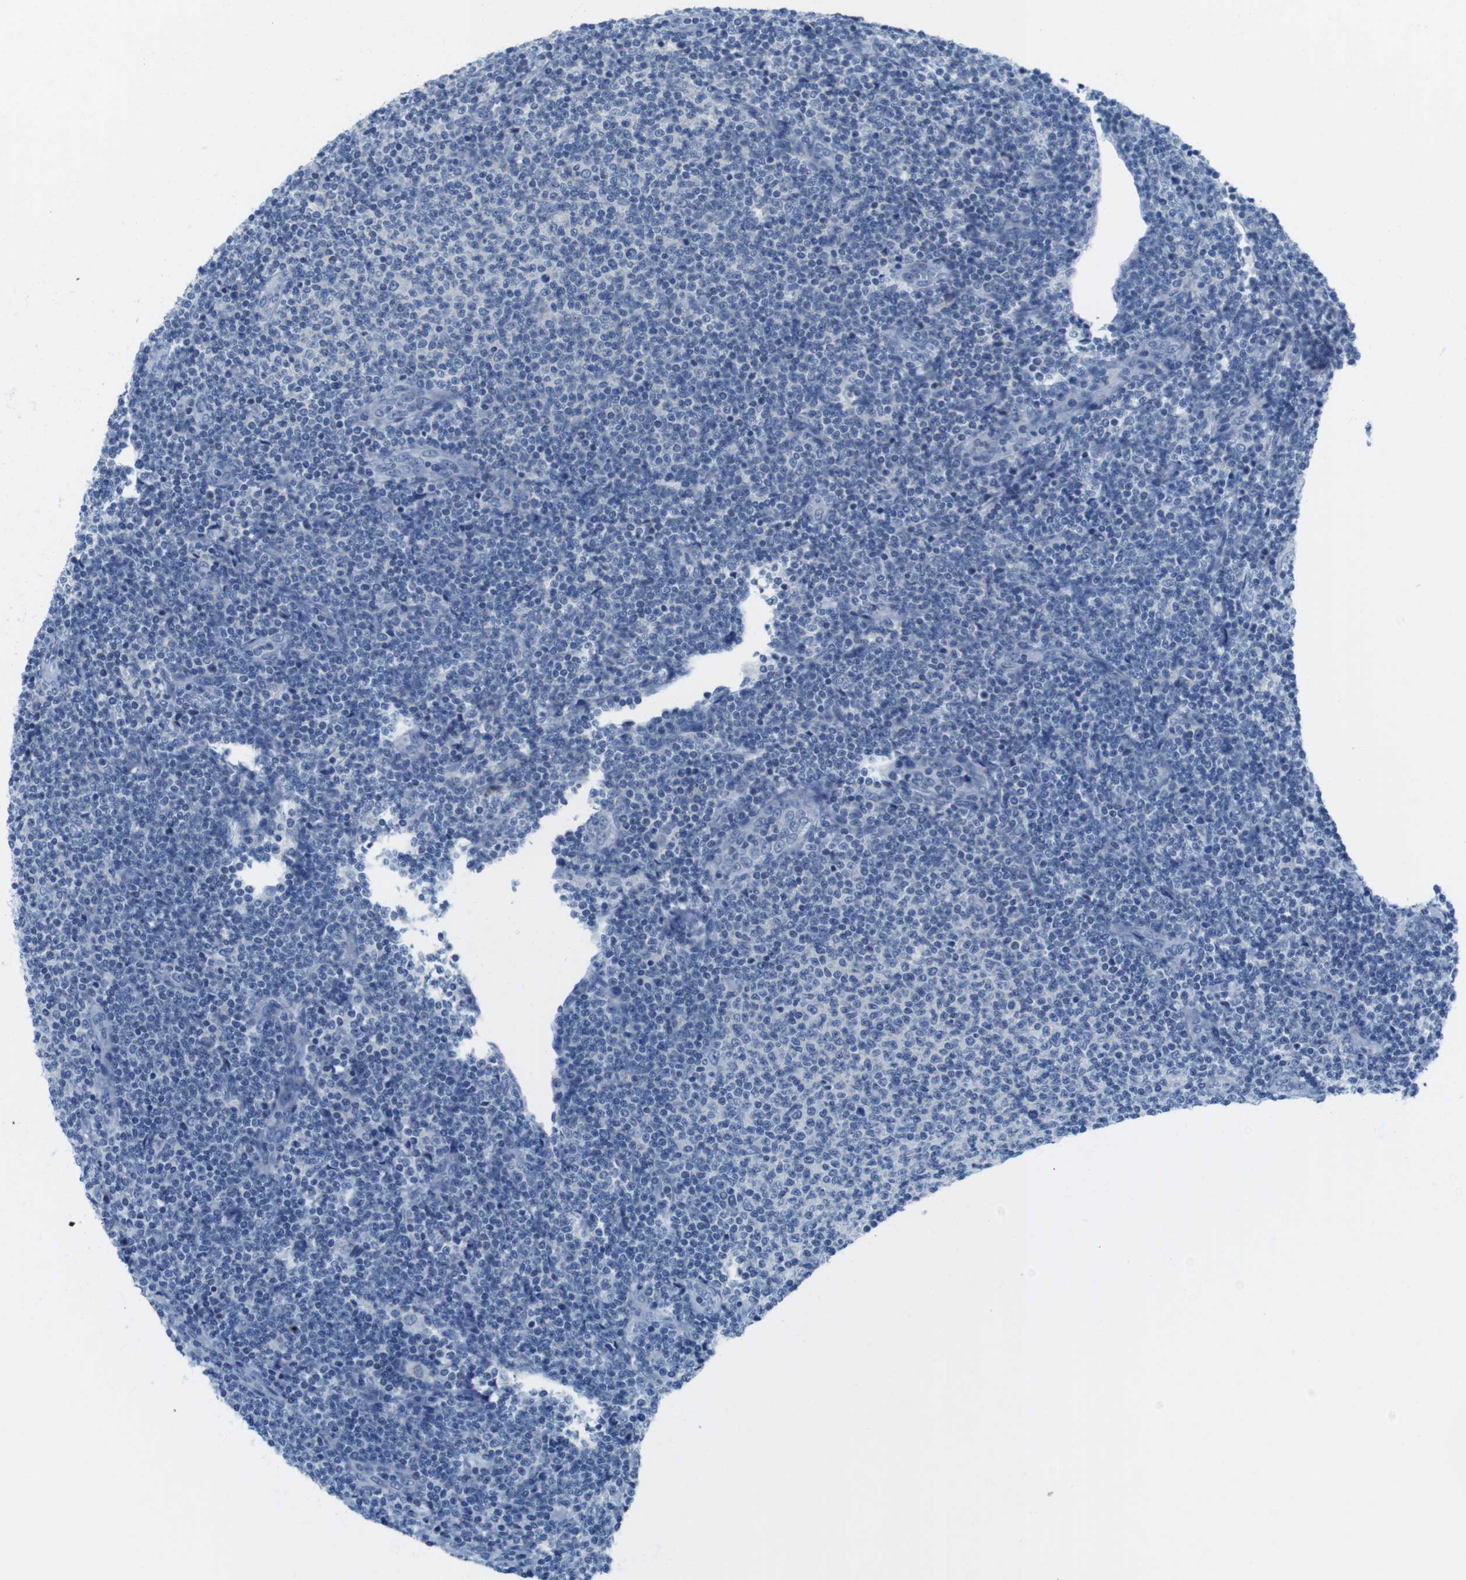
{"staining": {"intensity": "negative", "quantity": "none", "location": "none"}, "tissue": "lymphoma", "cell_type": "Tumor cells", "image_type": "cancer", "snomed": [{"axis": "morphology", "description": "Malignant lymphoma, non-Hodgkin's type, Low grade"}, {"axis": "topography", "description": "Lymph node"}], "caption": "DAB (3,3'-diaminobenzidine) immunohistochemical staining of human malignant lymphoma, non-Hodgkin's type (low-grade) displays no significant expression in tumor cells.", "gene": "ASIC5", "patient": {"sex": "male", "age": 66}}